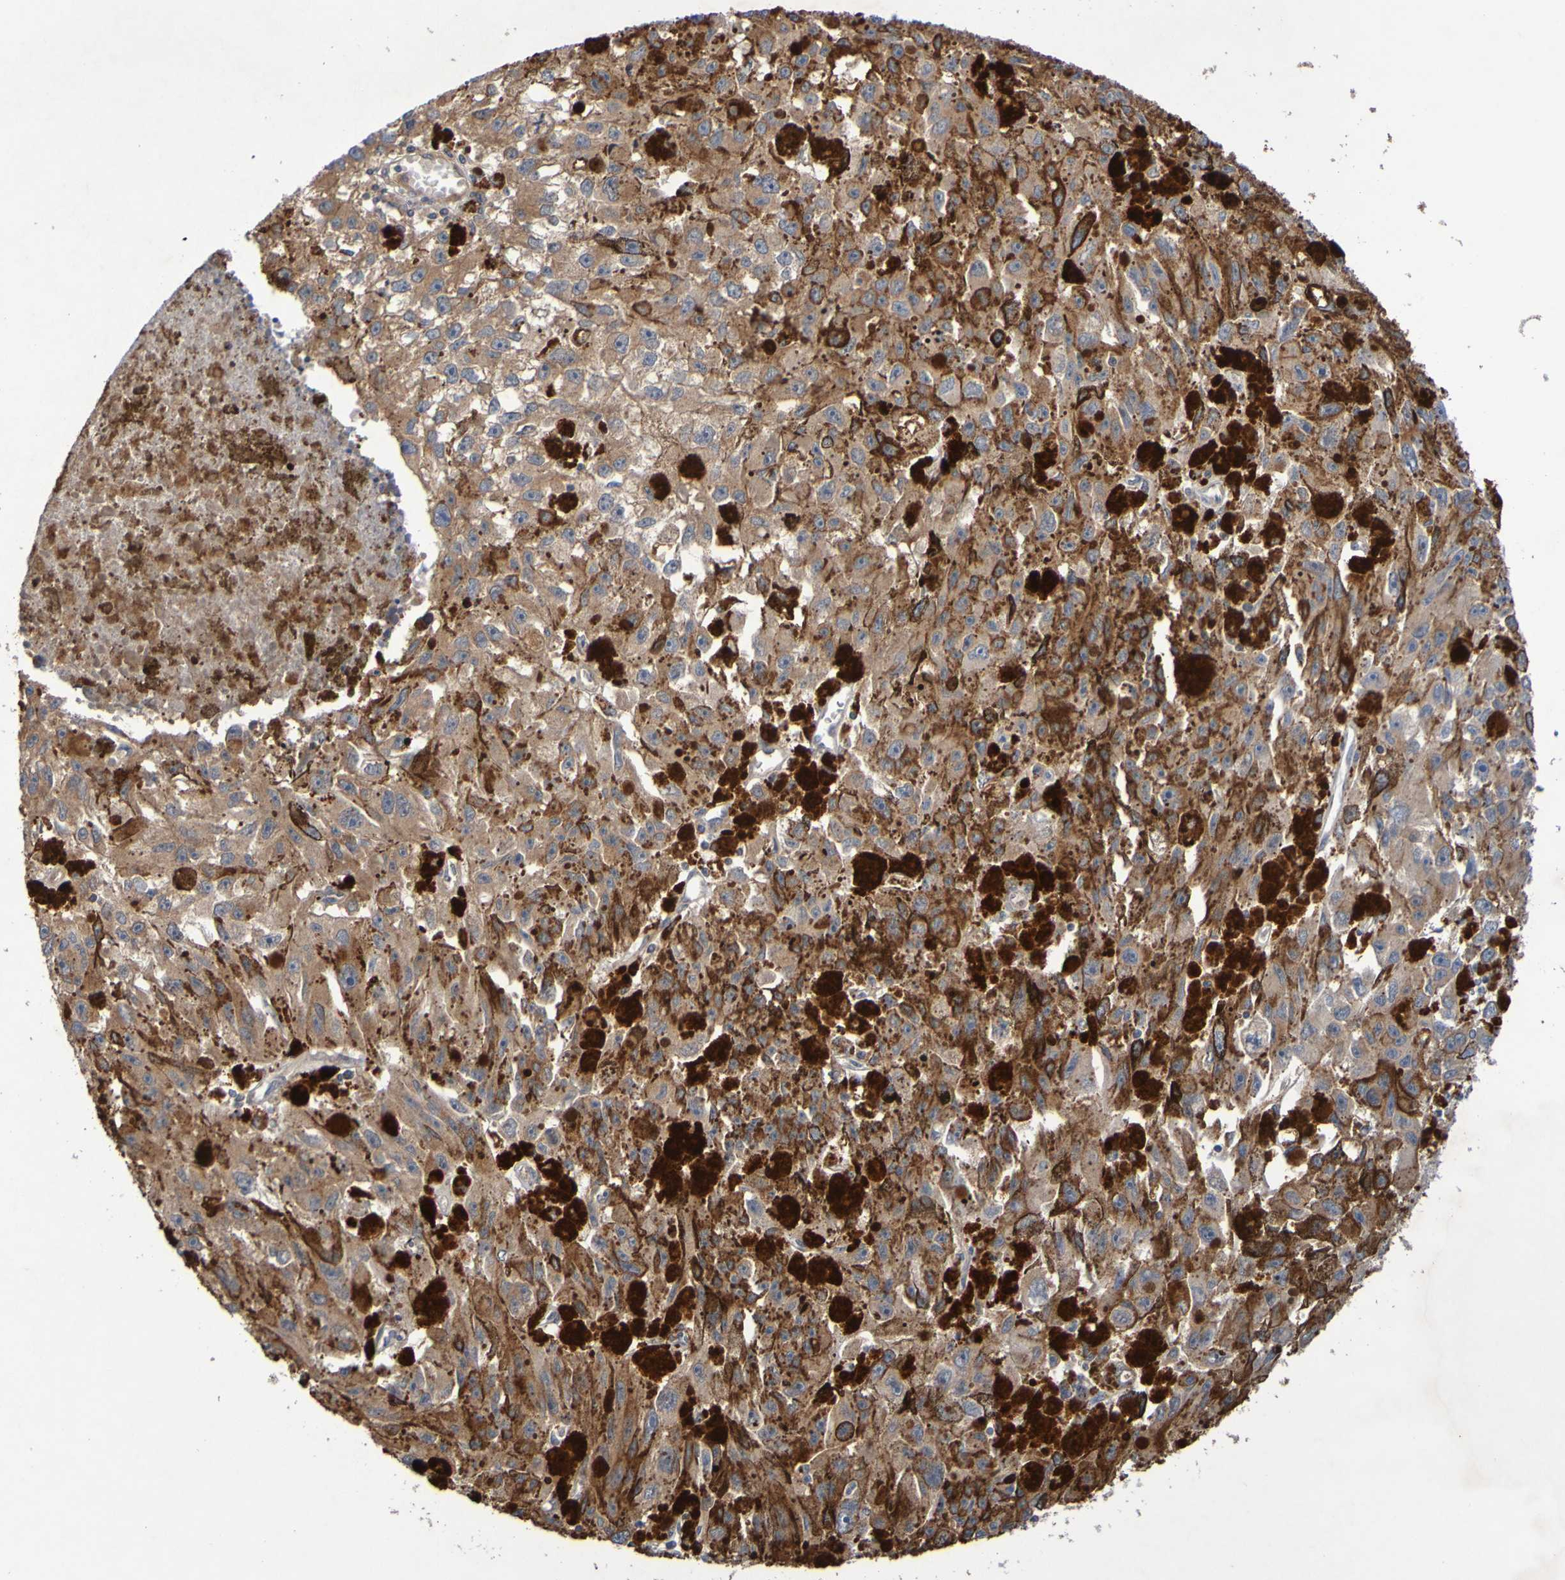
{"staining": {"intensity": "moderate", "quantity": ">75%", "location": "cytoplasmic/membranous"}, "tissue": "melanoma", "cell_type": "Tumor cells", "image_type": "cancer", "snomed": [{"axis": "morphology", "description": "Malignant melanoma, NOS"}, {"axis": "topography", "description": "Skin"}], "caption": "Malignant melanoma stained with a brown dye demonstrates moderate cytoplasmic/membranous positive expression in about >75% of tumor cells.", "gene": "SDK1", "patient": {"sex": "female", "age": 104}}